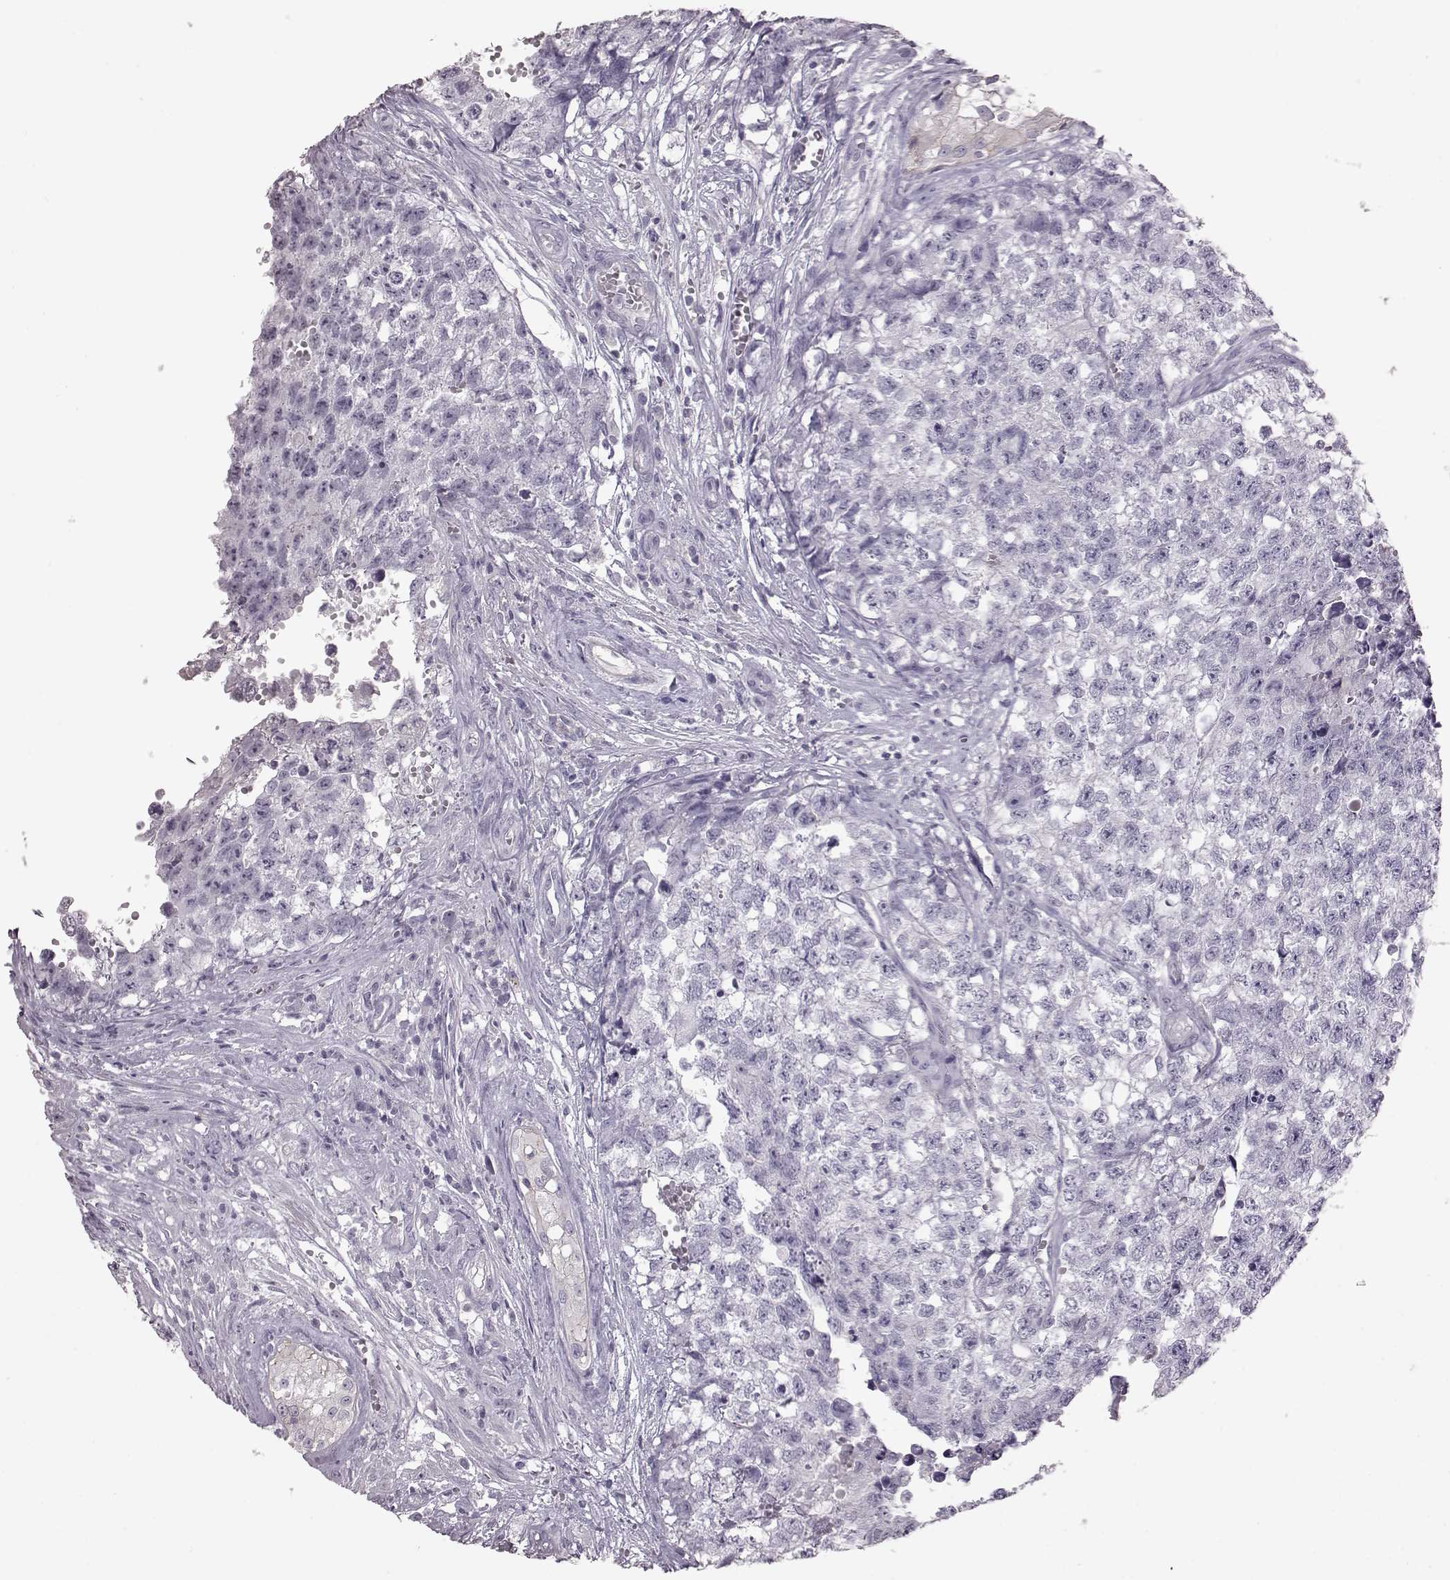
{"staining": {"intensity": "negative", "quantity": "none", "location": "none"}, "tissue": "testis cancer", "cell_type": "Tumor cells", "image_type": "cancer", "snomed": [{"axis": "morphology", "description": "Seminoma, NOS"}, {"axis": "morphology", "description": "Carcinoma, Embryonal, NOS"}, {"axis": "topography", "description": "Testis"}], "caption": "Testis seminoma was stained to show a protein in brown. There is no significant staining in tumor cells.", "gene": "CRYBA2", "patient": {"sex": "male", "age": 22}}